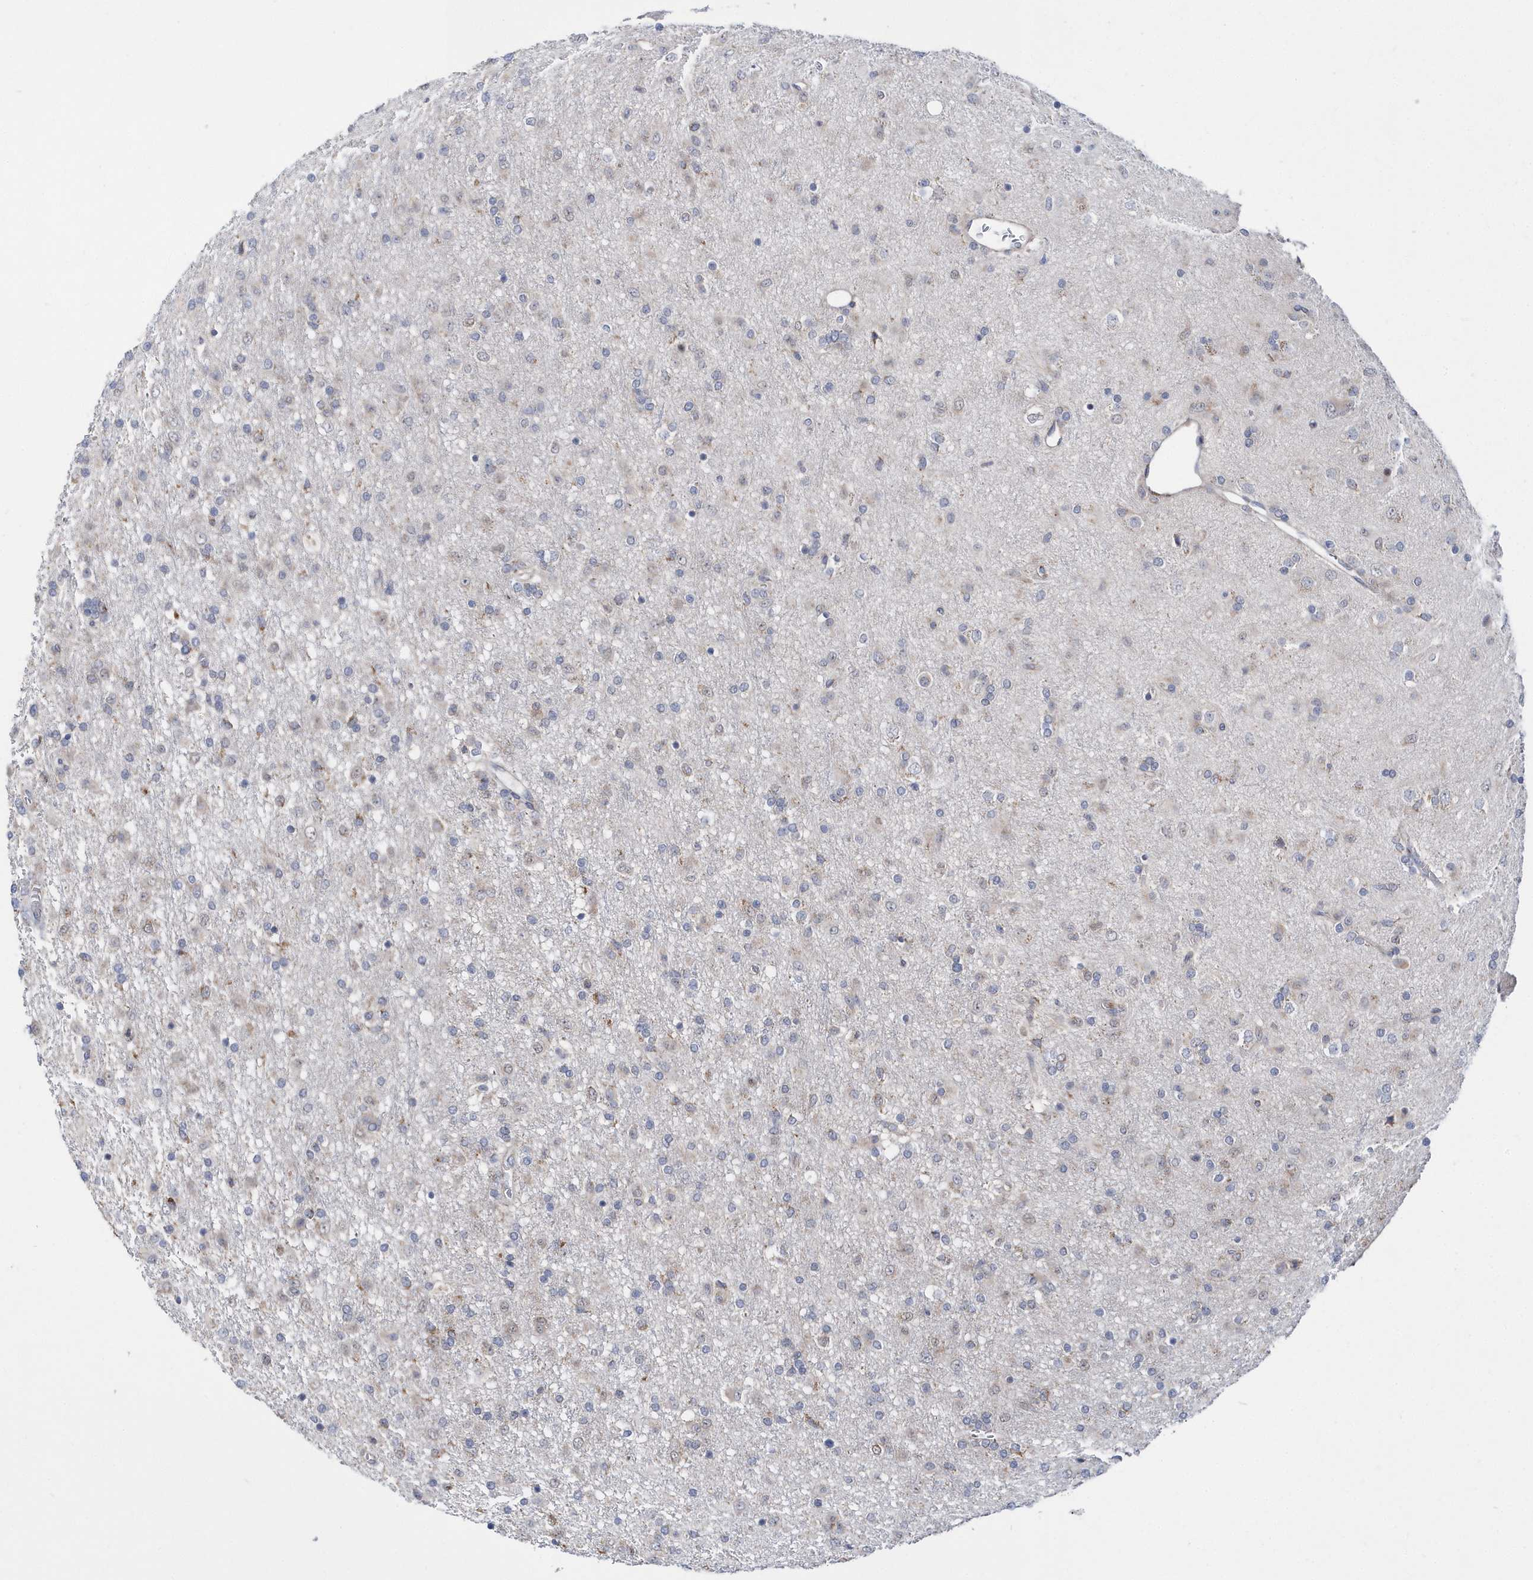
{"staining": {"intensity": "negative", "quantity": "none", "location": "none"}, "tissue": "glioma", "cell_type": "Tumor cells", "image_type": "cancer", "snomed": [{"axis": "morphology", "description": "Glioma, malignant, Low grade"}, {"axis": "topography", "description": "Brain"}], "caption": "DAB immunohistochemical staining of human malignant glioma (low-grade) demonstrates no significant positivity in tumor cells.", "gene": "SPATA5", "patient": {"sex": "male", "age": 65}}